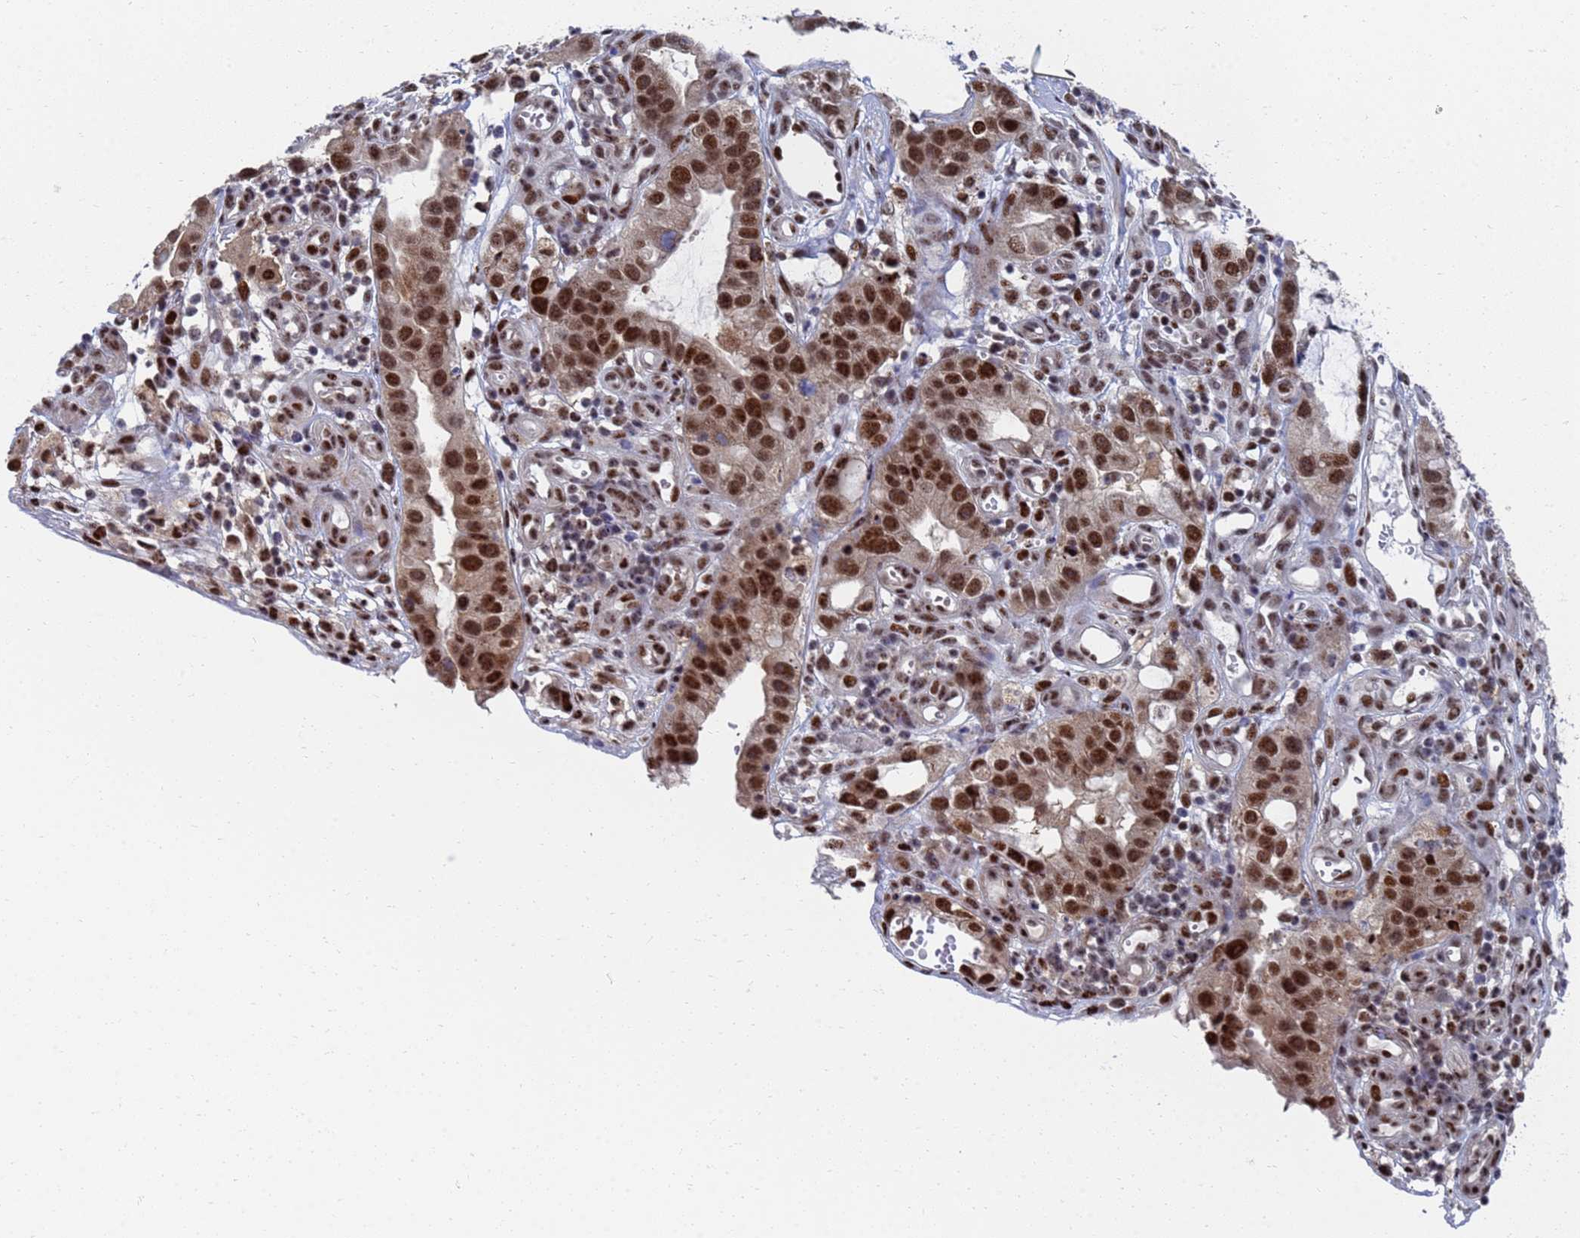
{"staining": {"intensity": "strong", "quantity": ">75%", "location": "nuclear"}, "tissue": "stomach cancer", "cell_type": "Tumor cells", "image_type": "cancer", "snomed": [{"axis": "morphology", "description": "Adenocarcinoma, NOS"}, {"axis": "topography", "description": "Stomach"}], "caption": "Human adenocarcinoma (stomach) stained with a protein marker demonstrates strong staining in tumor cells.", "gene": "AP5Z1", "patient": {"sex": "male", "age": 55}}